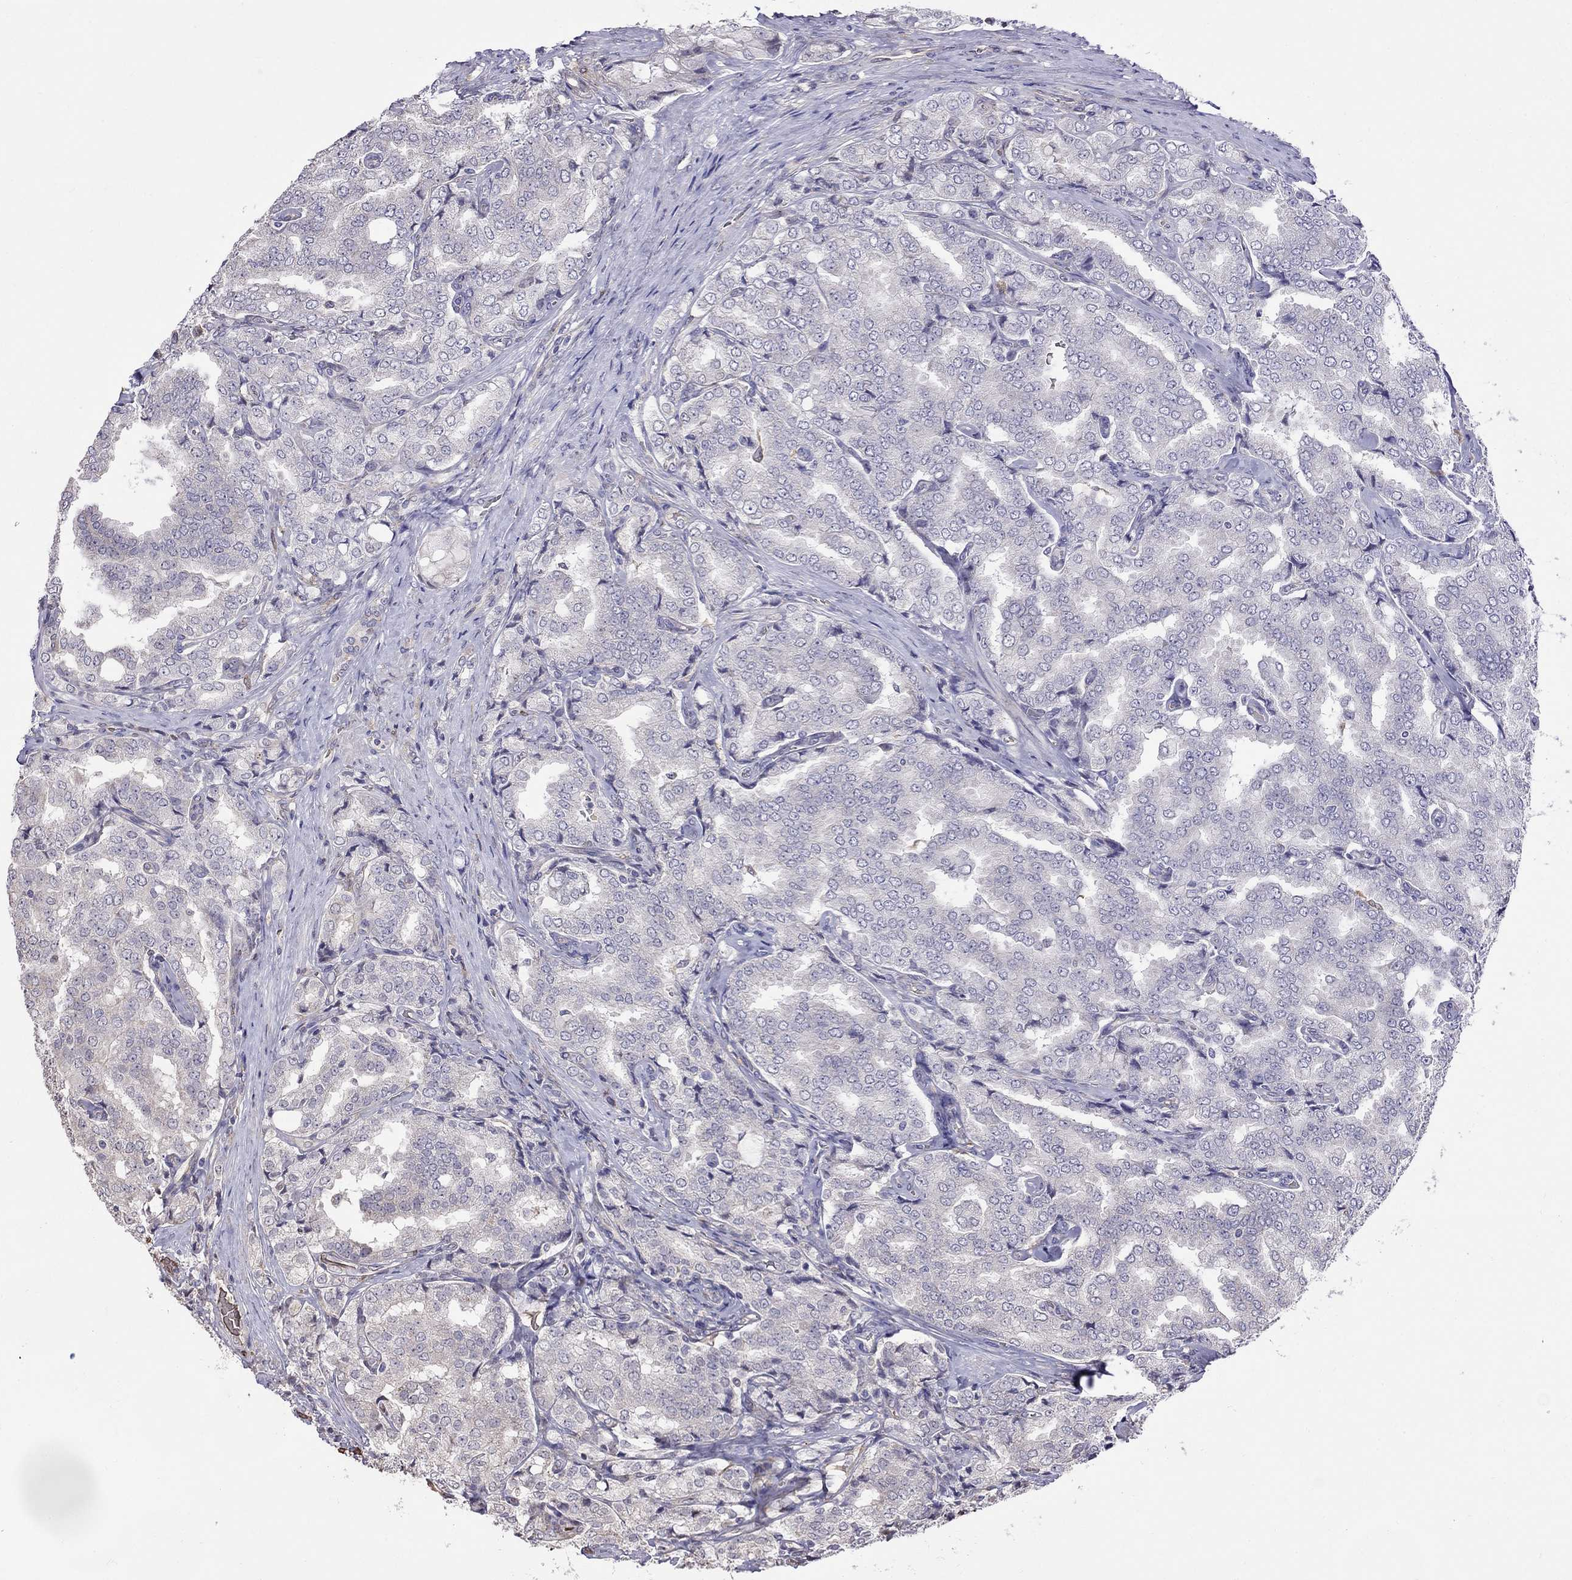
{"staining": {"intensity": "negative", "quantity": "none", "location": "none"}, "tissue": "prostate cancer", "cell_type": "Tumor cells", "image_type": "cancer", "snomed": [{"axis": "morphology", "description": "Adenocarcinoma, NOS"}, {"axis": "topography", "description": "Prostate"}], "caption": "An image of human prostate adenocarcinoma is negative for staining in tumor cells.", "gene": "ADAM28", "patient": {"sex": "male", "age": 65}}